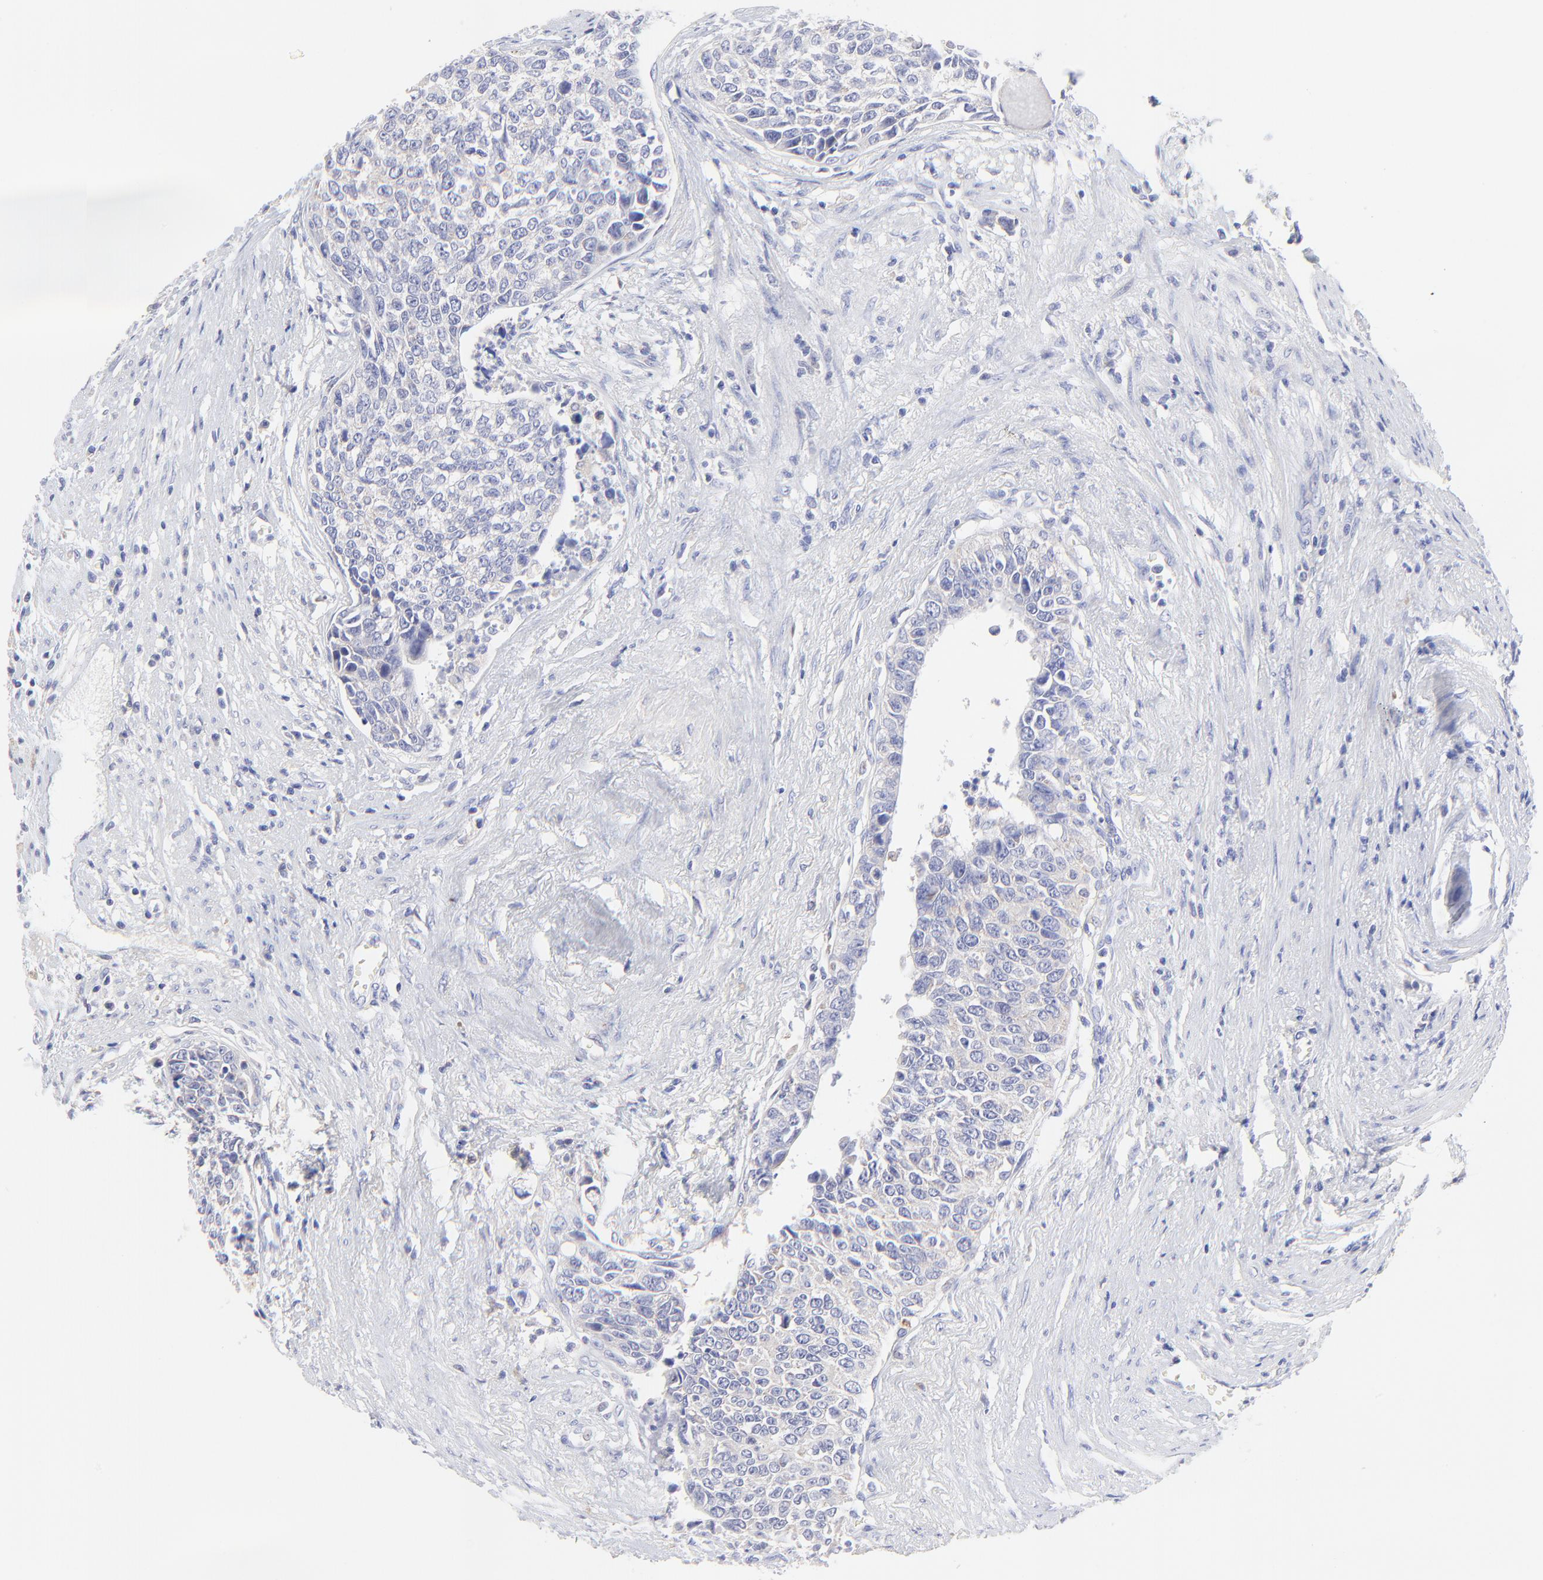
{"staining": {"intensity": "negative", "quantity": "none", "location": "none"}, "tissue": "urothelial cancer", "cell_type": "Tumor cells", "image_type": "cancer", "snomed": [{"axis": "morphology", "description": "Urothelial carcinoma, High grade"}, {"axis": "topography", "description": "Urinary bladder"}], "caption": "High power microscopy photomicrograph of an immunohistochemistry histopathology image of urothelial cancer, revealing no significant expression in tumor cells.", "gene": "LHFPL1", "patient": {"sex": "male", "age": 81}}